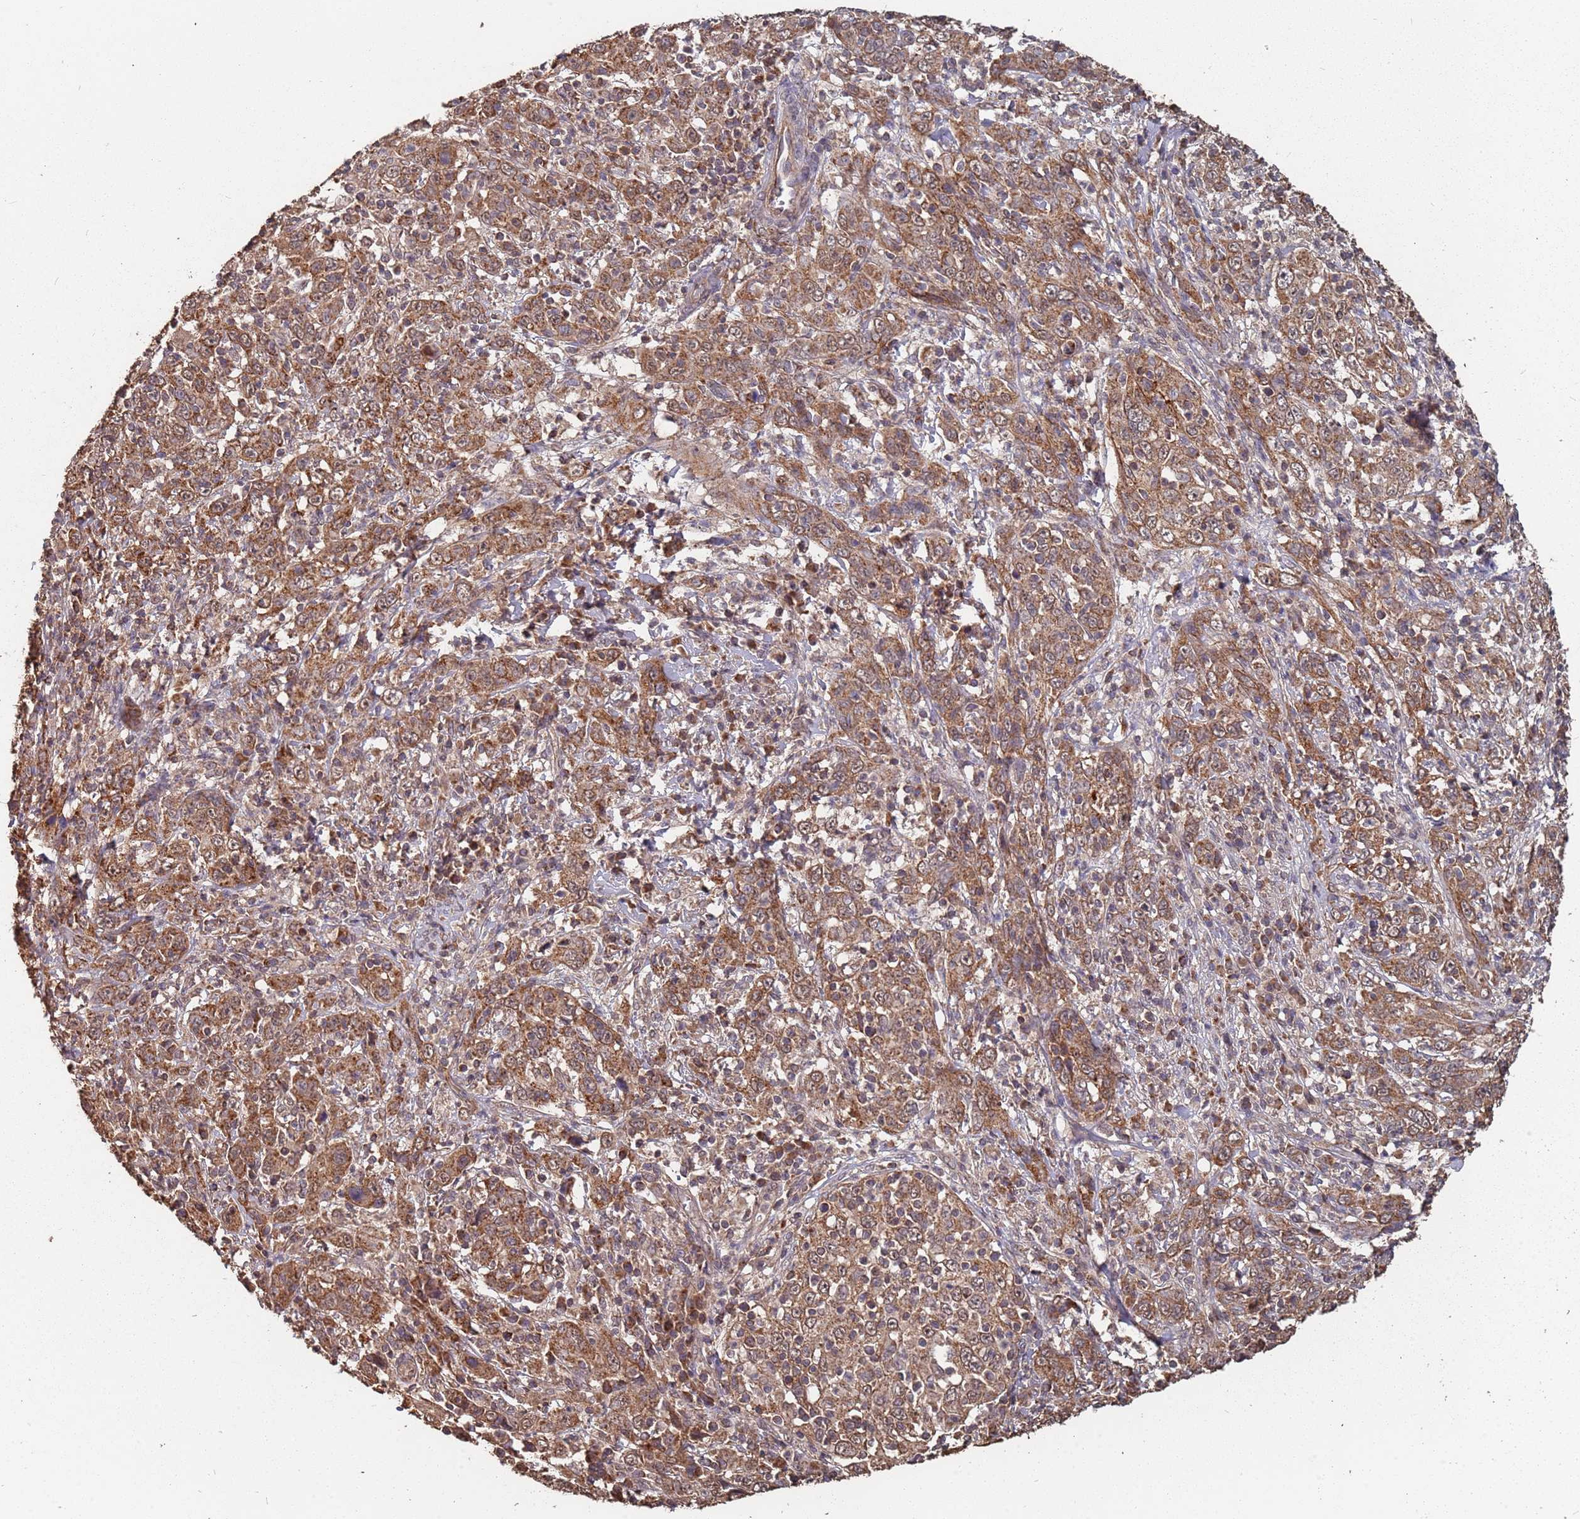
{"staining": {"intensity": "moderate", "quantity": ">75%", "location": "cytoplasmic/membranous"}, "tissue": "cervical cancer", "cell_type": "Tumor cells", "image_type": "cancer", "snomed": [{"axis": "morphology", "description": "Squamous cell carcinoma, NOS"}, {"axis": "topography", "description": "Cervix"}], "caption": "Protein expression by immunohistochemistry (IHC) shows moderate cytoplasmic/membranous staining in approximately >75% of tumor cells in cervical cancer.", "gene": "PRORP", "patient": {"sex": "female", "age": 46}}